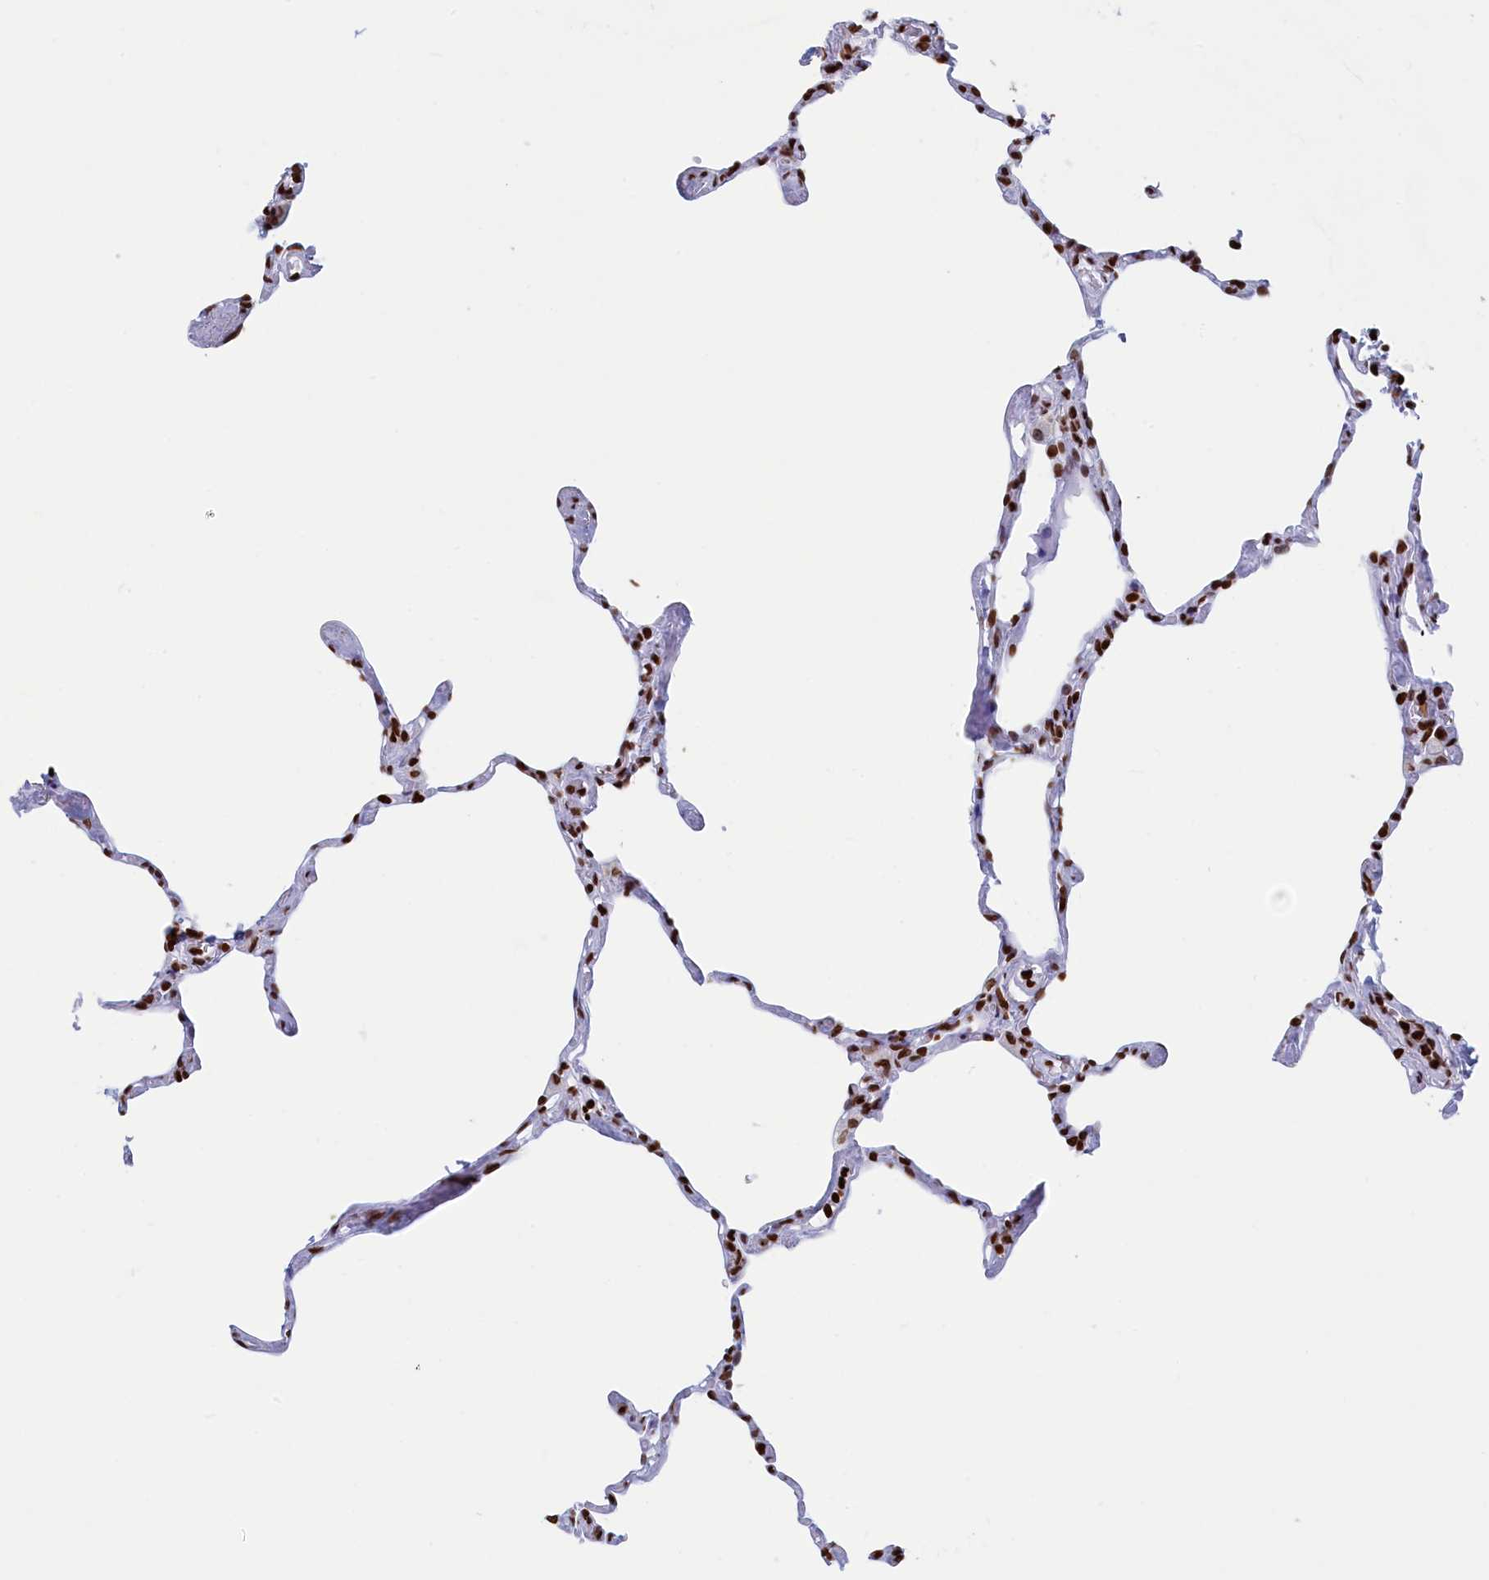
{"staining": {"intensity": "strong", "quantity": "25%-75%", "location": "nuclear"}, "tissue": "lung", "cell_type": "Alveolar cells", "image_type": "normal", "snomed": [{"axis": "morphology", "description": "Normal tissue, NOS"}, {"axis": "topography", "description": "Lung"}], "caption": "Immunohistochemistry (IHC) histopathology image of benign human lung stained for a protein (brown), which displays high levels of strong nuclear expression in approximately 25%-75% of alveolar cells.", "gene": "APOBEC3A", "patient": {"sex": "male", "age": 65}}